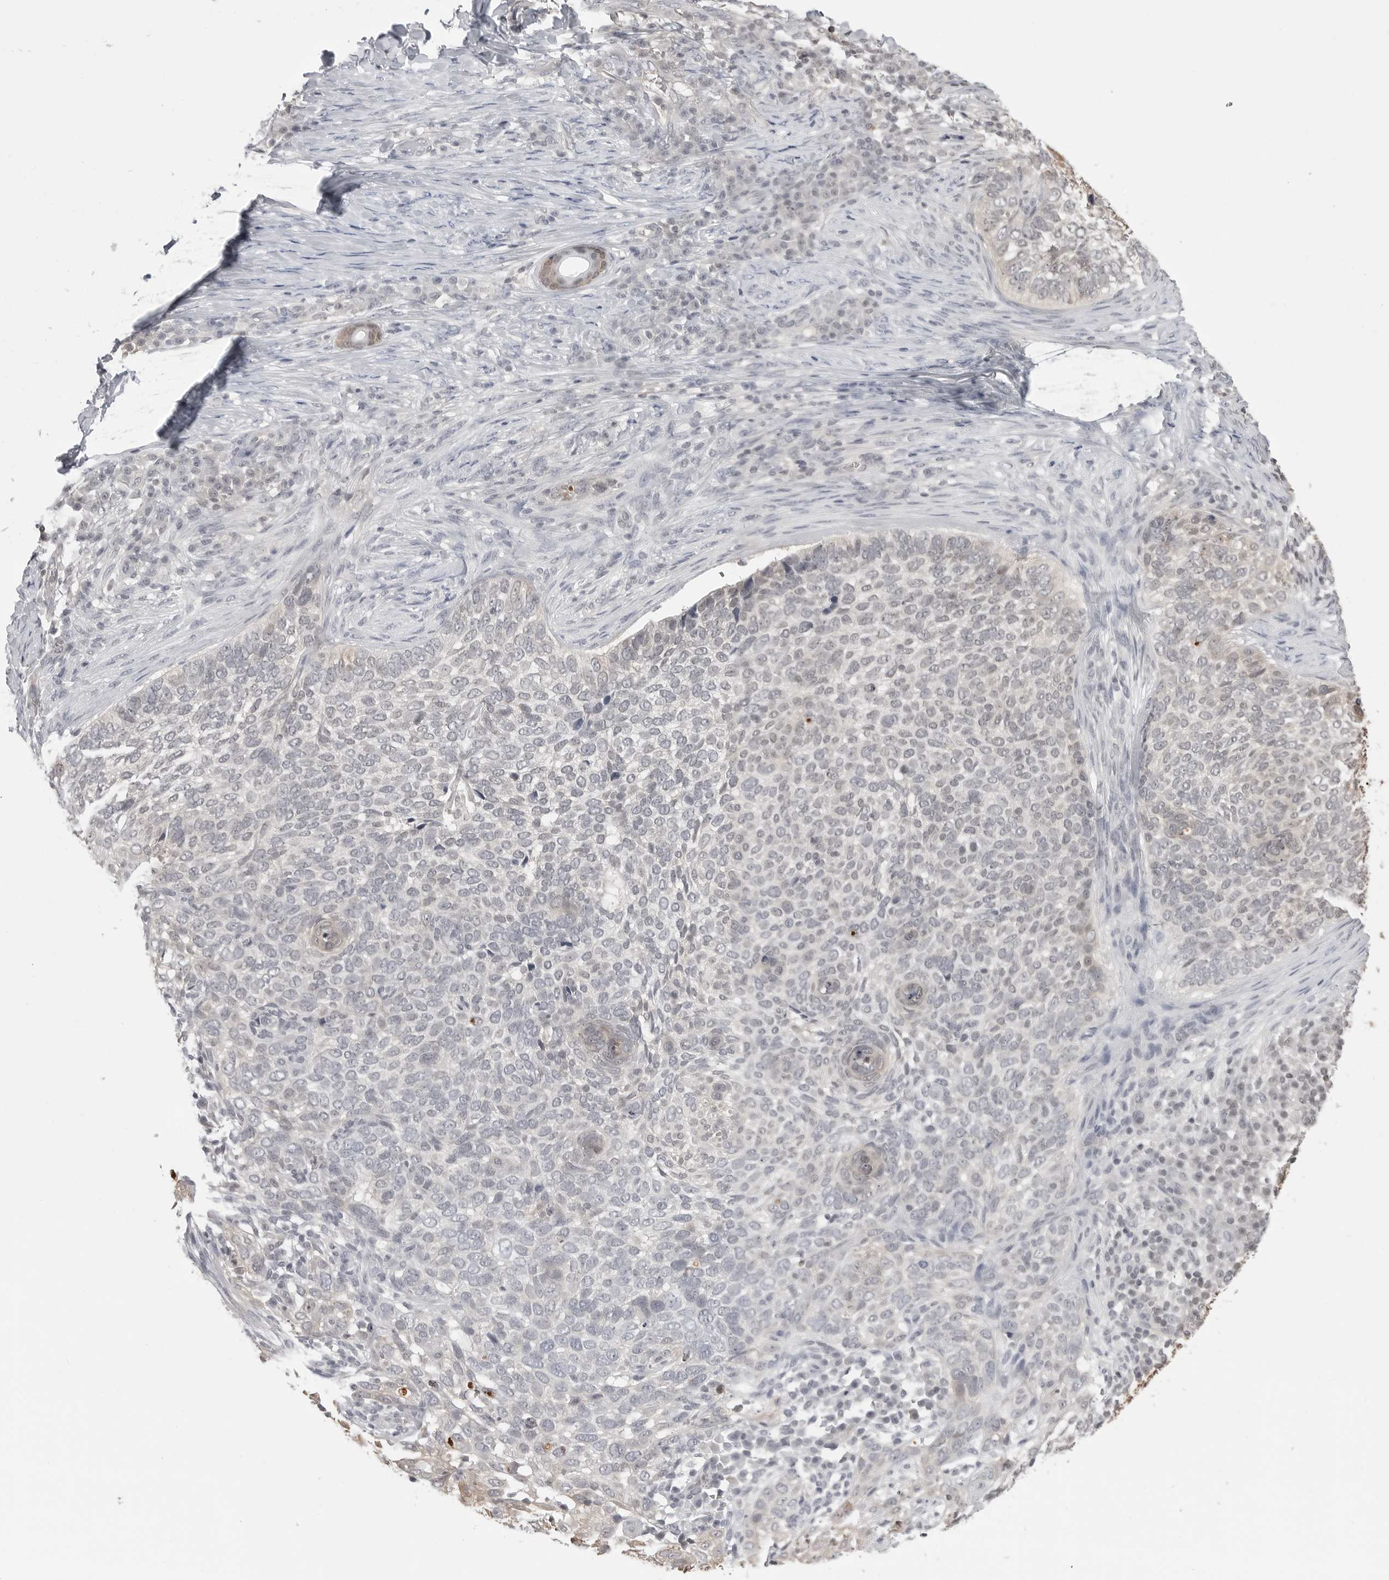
{"staining": {"intensity": "negative", "quantity": "none", "location": "none"}, "tissue": "skin cancer", "cell_type": "Tumor cells", "image_type": "cancer", "snomed": [{"axis": "morphology", "description": "Basal cell carcinoma"}, {"axis": "topography", "description": "Skin"}], "caption": "This is a photomicrograph of immunohistochemistry staining of skin cancer (basal cell carcinoma), which shows no expression in tumor cells.", "gene": "YWHAG", "patient": {"sex": "female", "age": 64}}